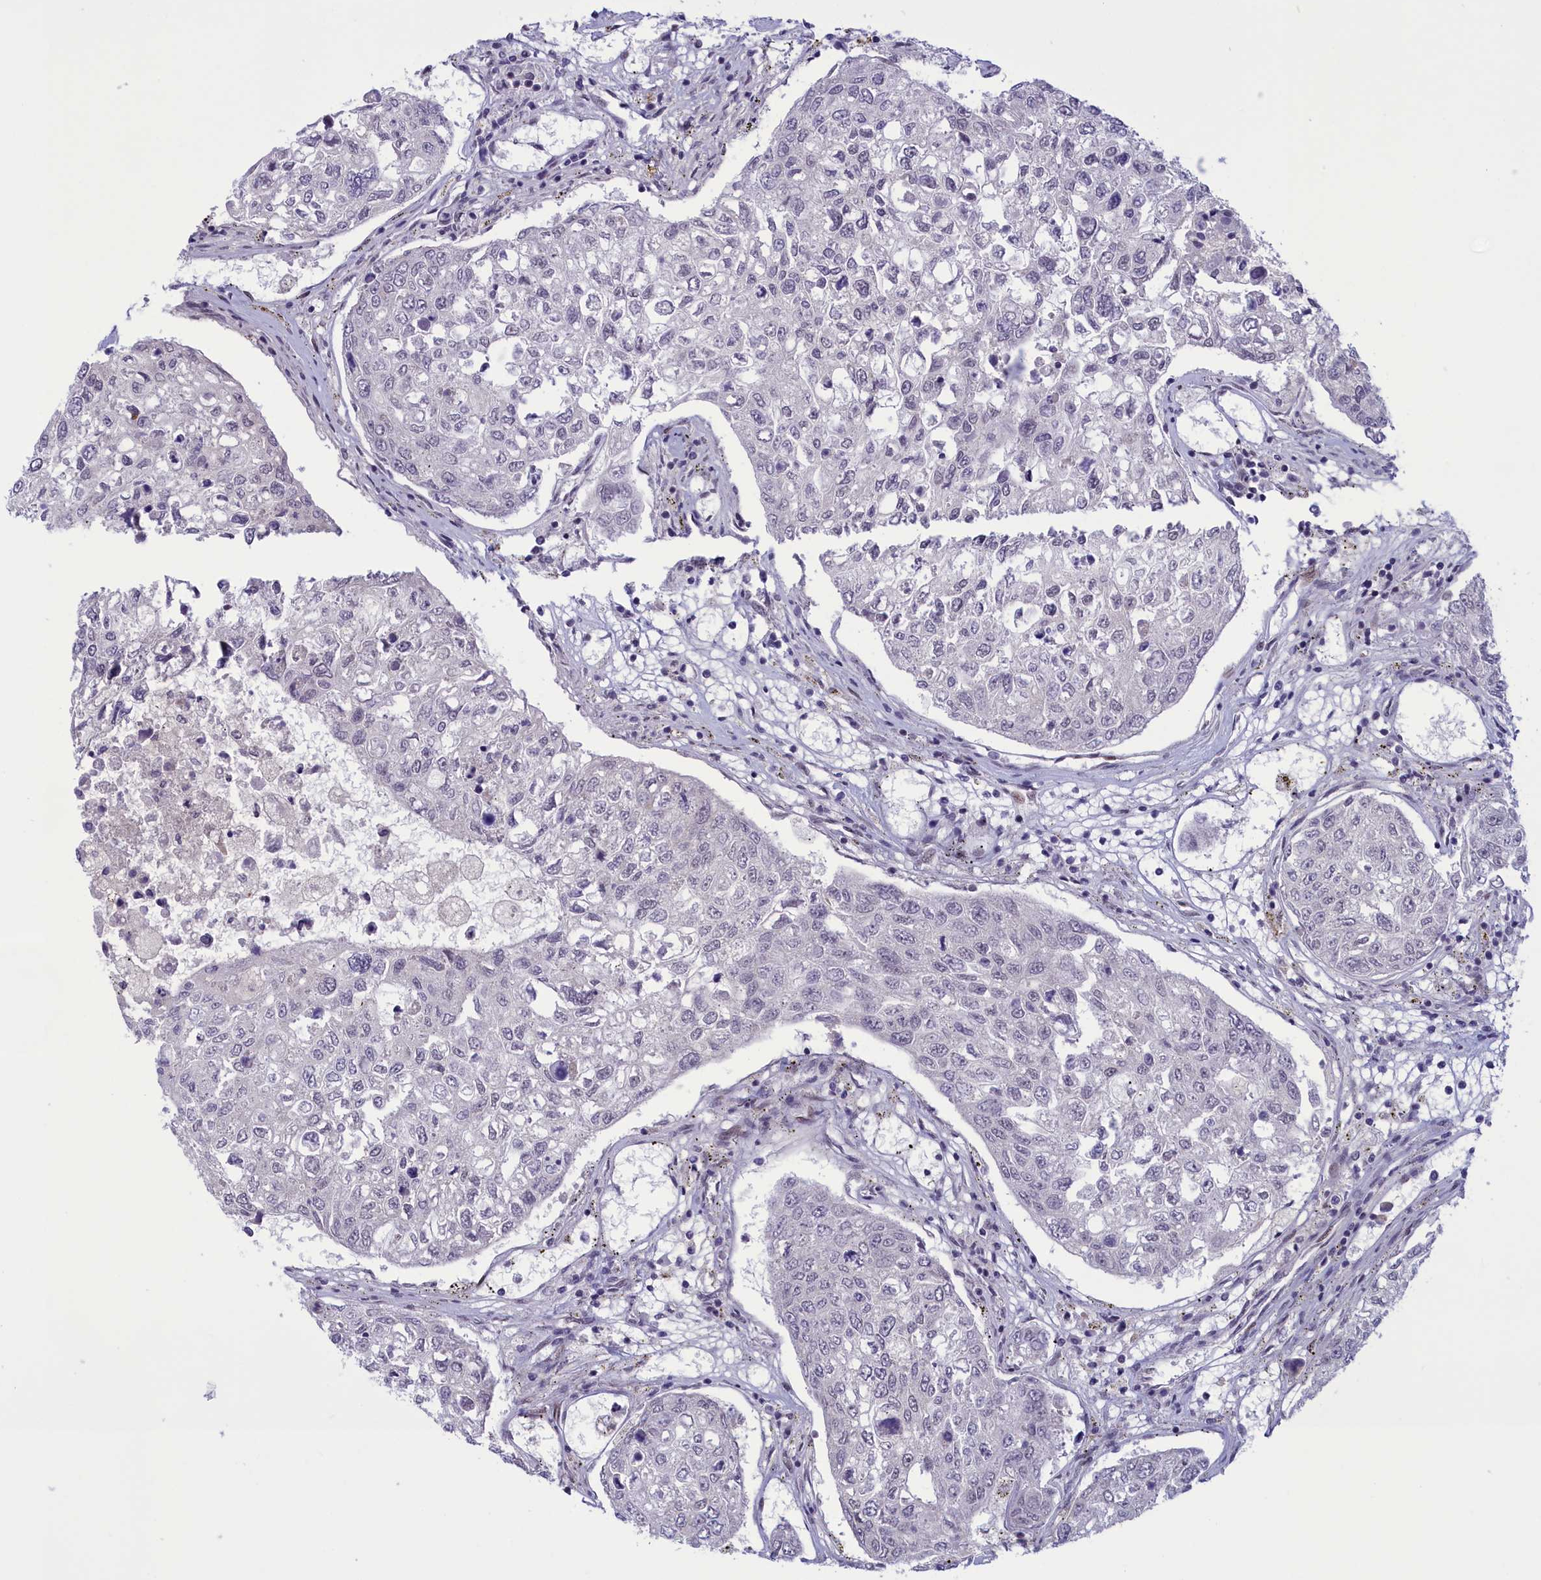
{"staining": {"intensity": "negative", "quantity": "none", "location": "none"}, "tissue": "urothelial cancer", "cell_type": "Tumor cells", "image_type": "cancer", "snomed": [{"axis": "morphology", "description": "Urothelial carcinoma, High grade"}, {"axis": "topography", "description": "Lymph node"}, {"axis": "topography", "description": "Urinary bladder"}], "caption": "This is a micrograph of IHC staining of urothelial carcinoma (high-grade), which shows no expression in tumor cells. The staining is performed using DAB (3,3'-diaminobenzidine) brown chromogen with nuclei counter-stained in using hematoxylin.", "gene": "CORO2A", "patient": {"sex": "male", "age": 51}}